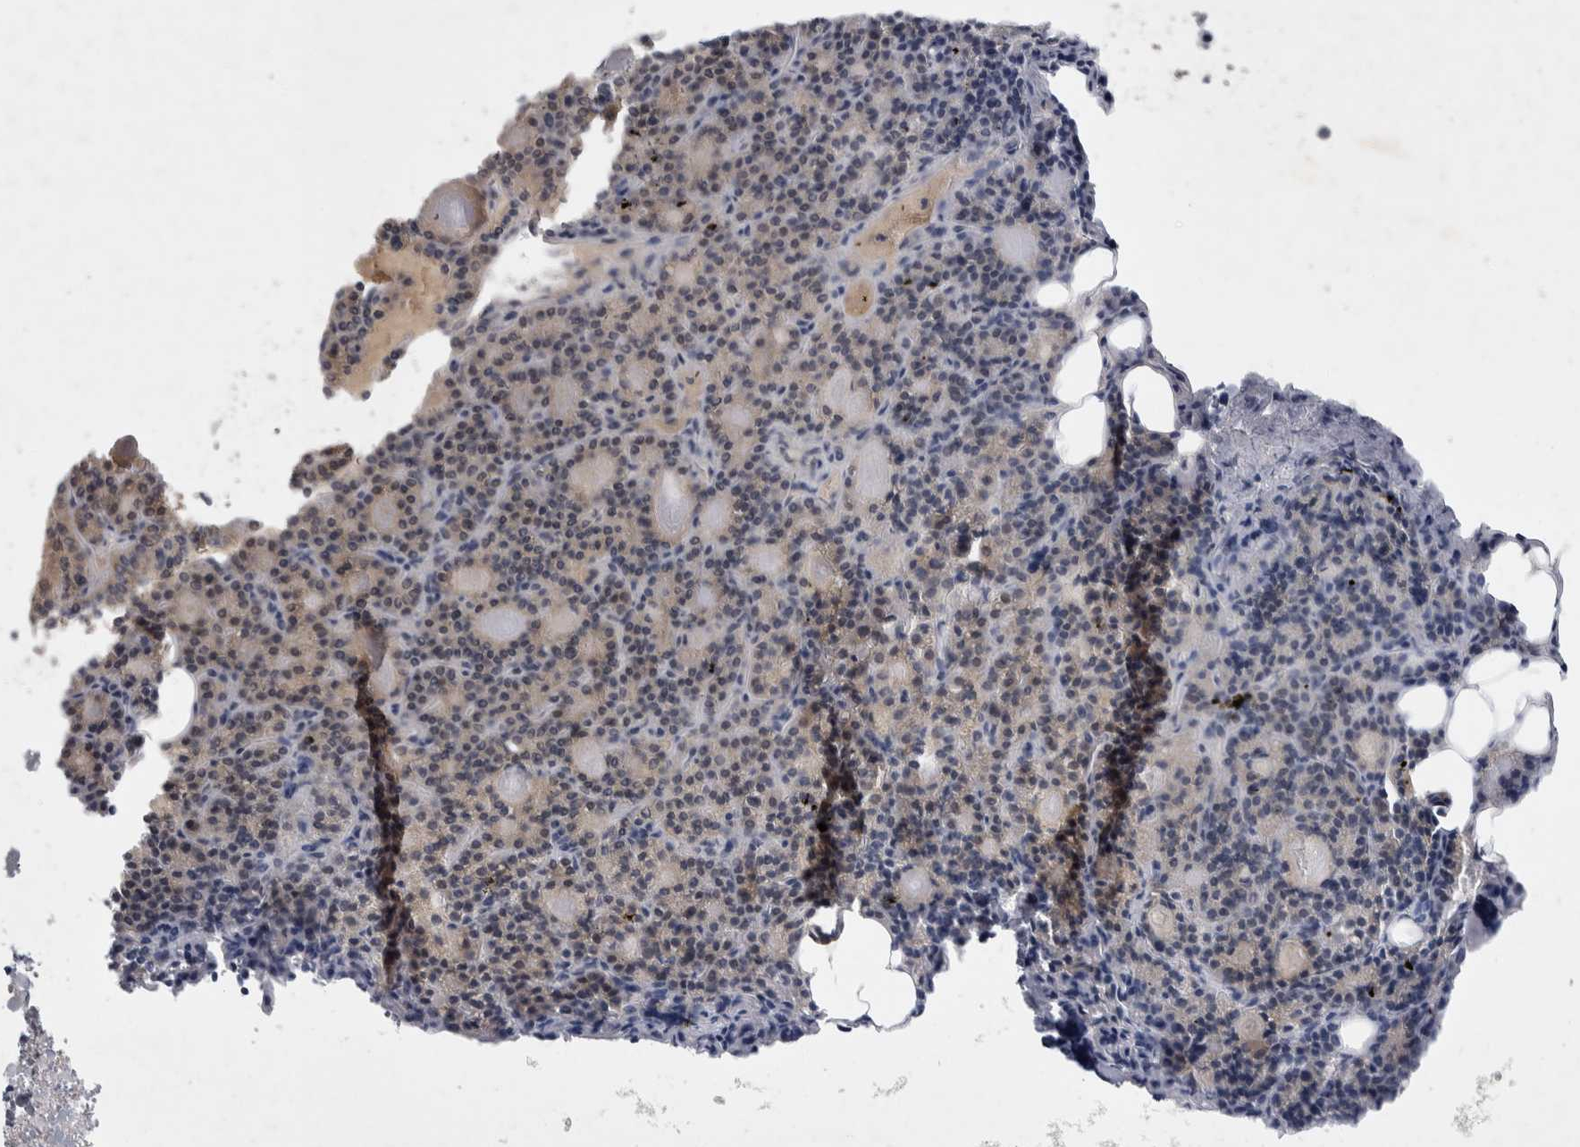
{"staining": {"intensity": "weak", "quantity": "25%-75%", "location": "cytoplasmic/membranous"}, "tissue": "parathyroid gland", "cell_type": "Glandular cells", "image_type": "normal", "snomed": [{"axis": "morphology", "description": "Normal tissue, NOS"}, {"axis": "morphology", "description": "Adenoma, NOS"}, {"axis": "topography", "description": "Parathyroid gland"}], "caption": "Glandular cells exhibit low levels of weak cytoplasmic/membranous expression in about 25%-75% of cells in benign parathyroid gland. (IHC, brightfield microscopy, high magnification).", "gene": "AASDHPPT", "patient": {"sex": "female", "age": 57}}